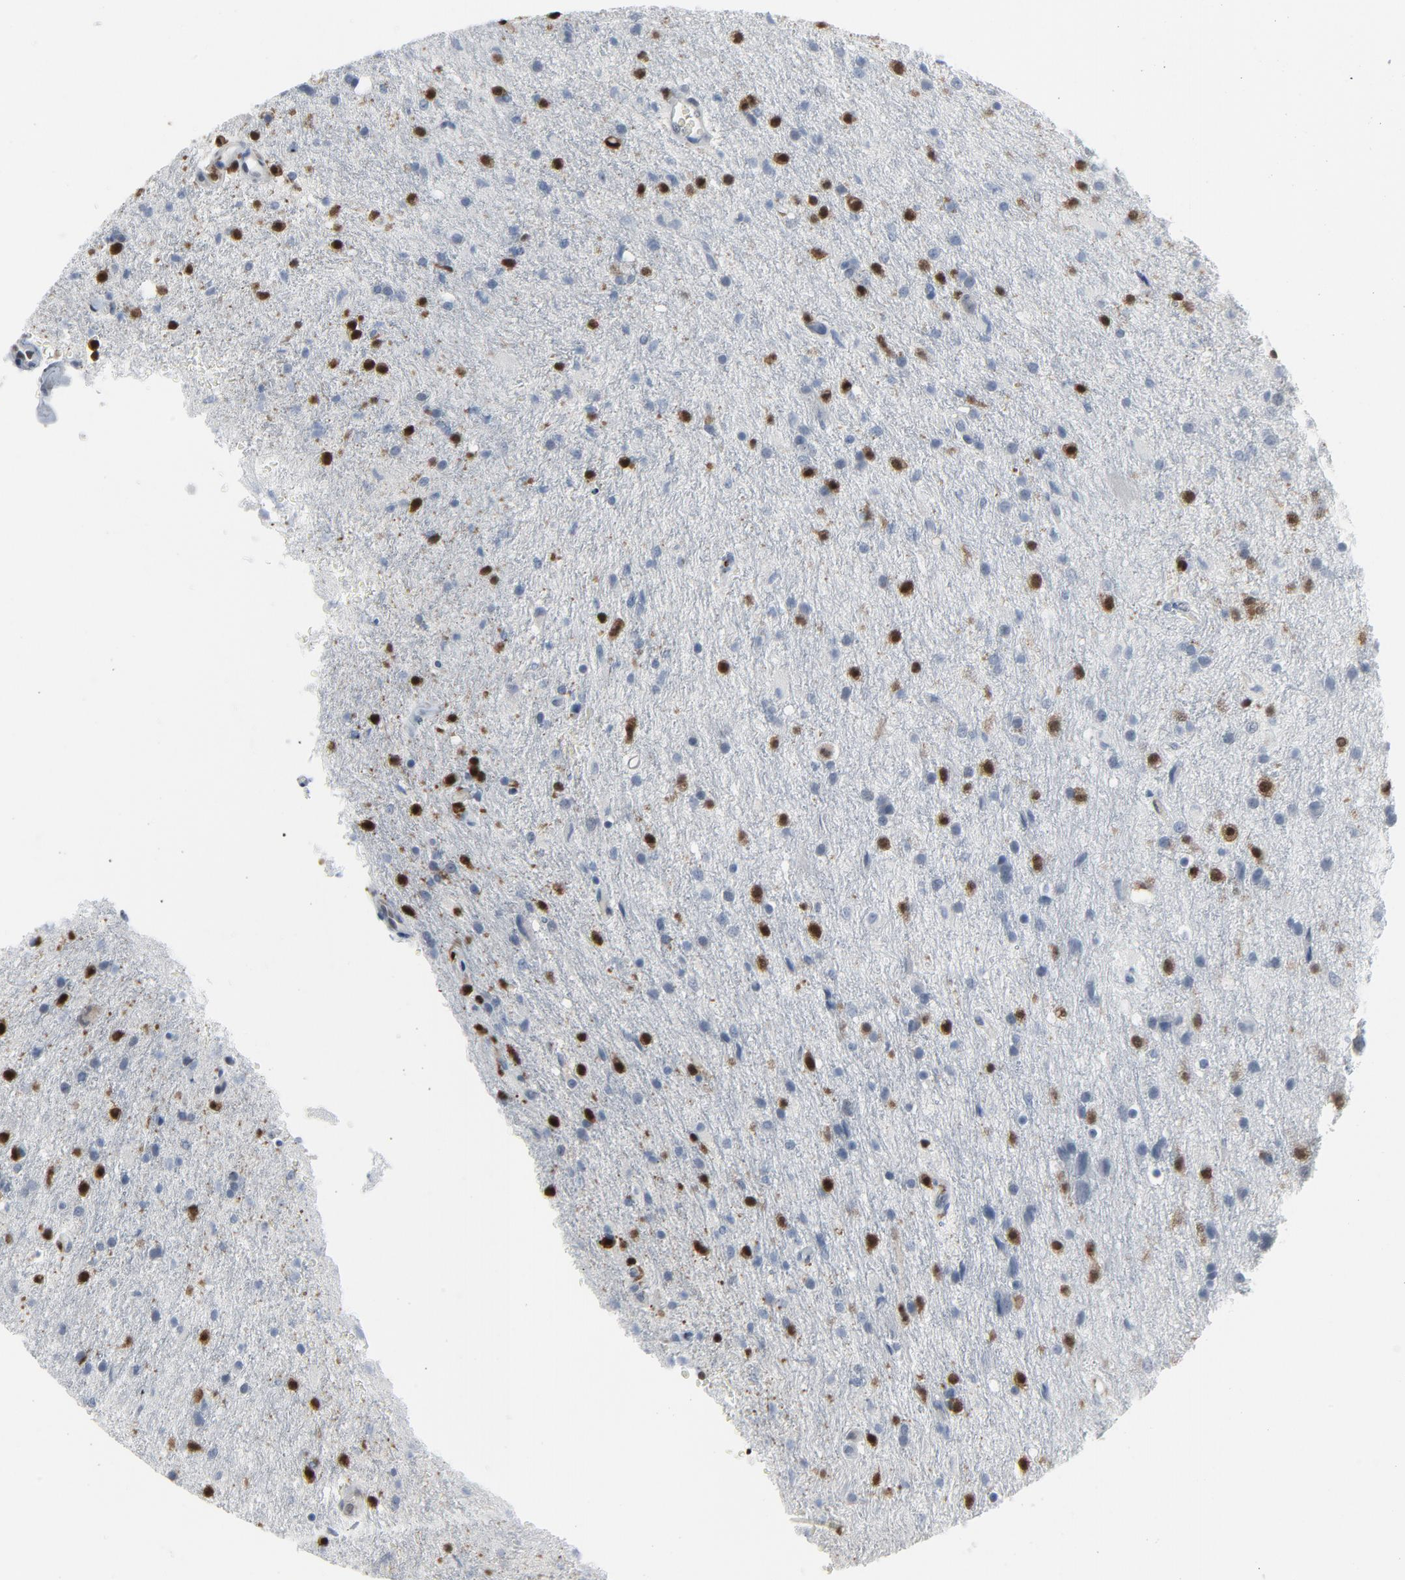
{"staining": {"intensity": "strong", "quantity": "<25%", "location": "nuclear"}, "tissue": "glioma", "cell_type": "Tumor cells", "image_type": "cancer", "snomed": [{"axis": "morphology", "description": "Normal tissue, NOS"}, {"axis": "morphology", "description": "Glioma, malignant, High grade"}, {"axis": "topography", "description": "Cerebral cortex"}], "caption": "Immunohistochemistry (IHC) of human malignant glioma (high-grade) exhibits medium levels of strong nuclear staining in about <25% of tumor cells.", "gene": "STAT5A", "patient": {"sex": "male", "age": 56}}